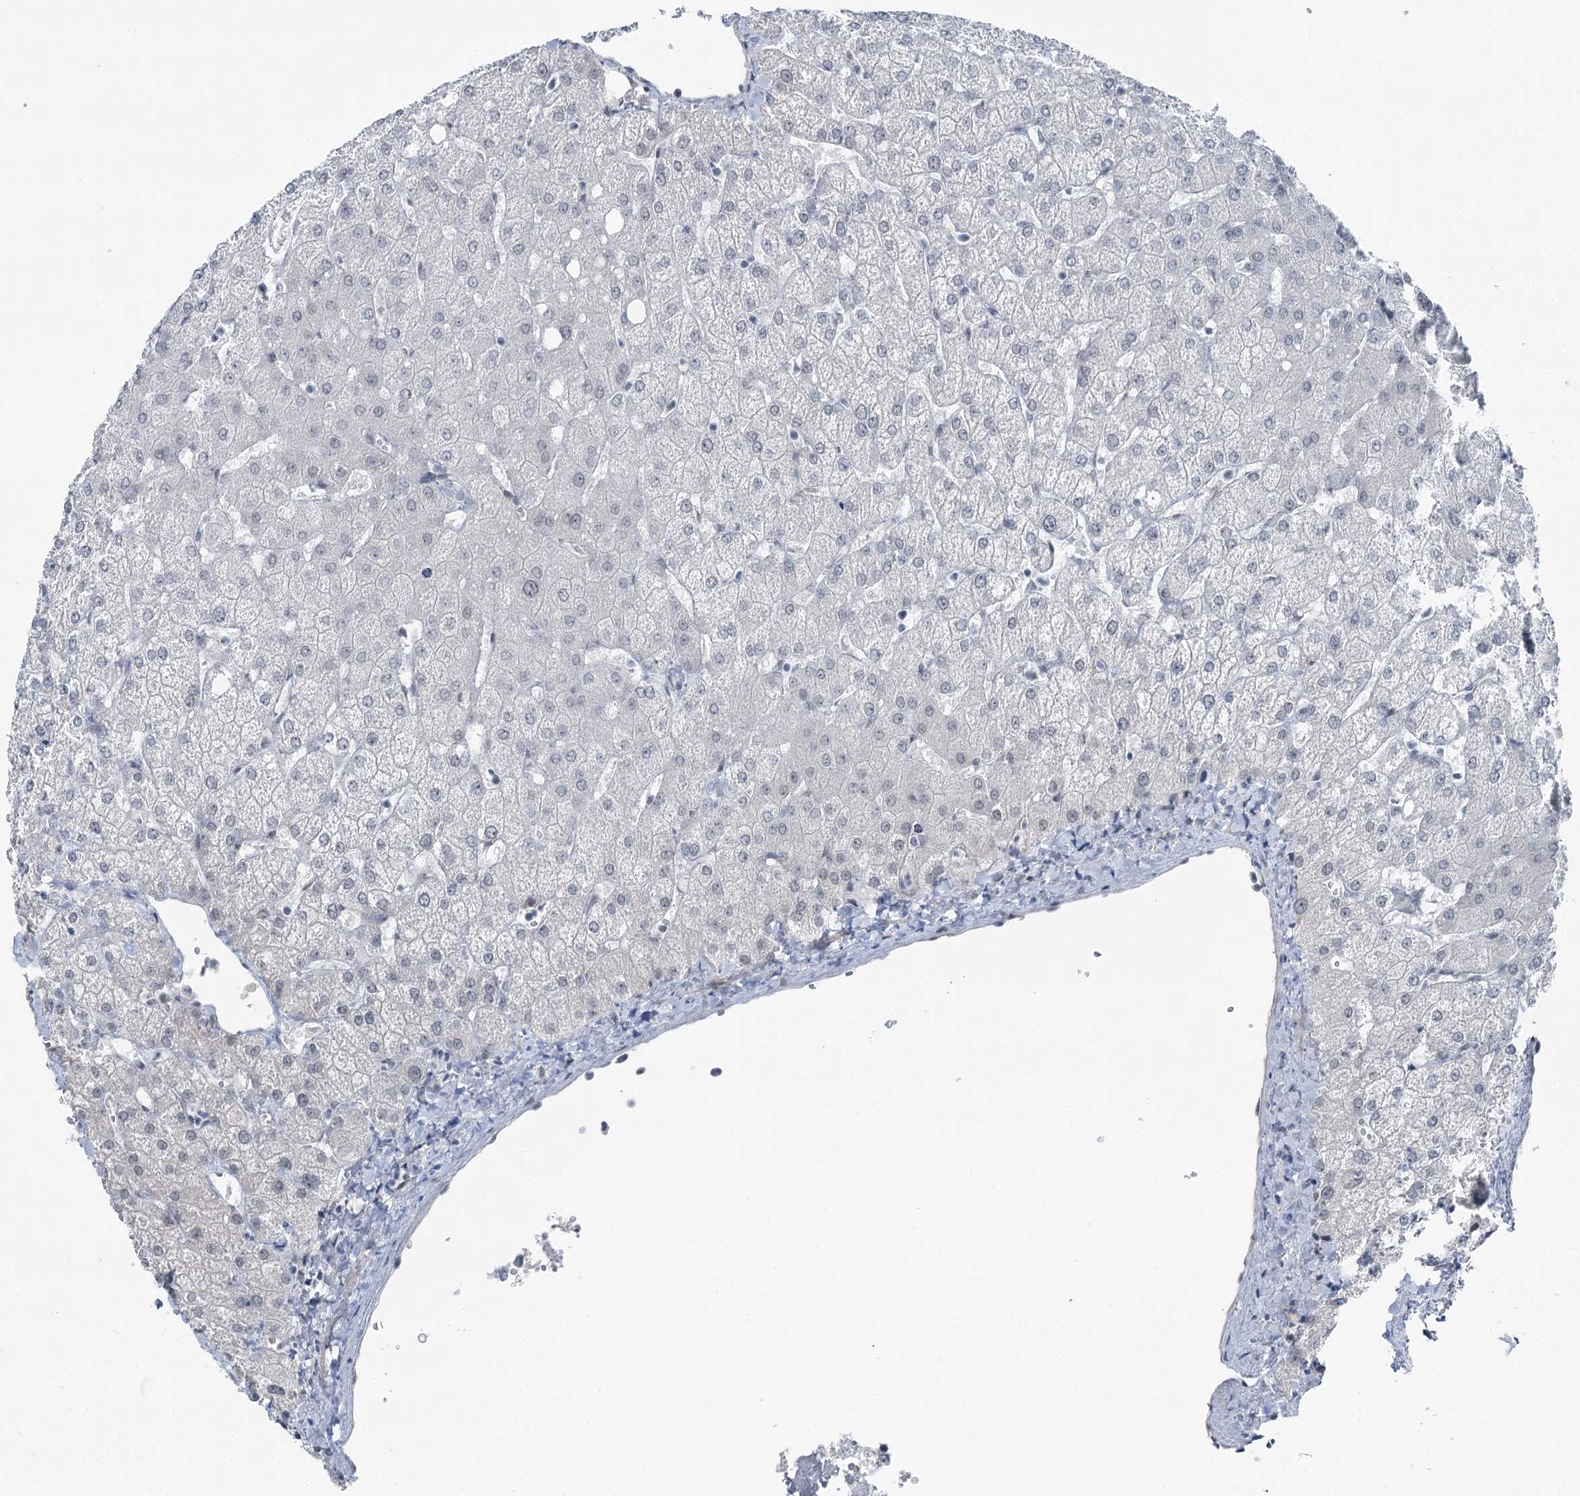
{"staining": {"intensity": "negative", "quantity": "none", "location": "none"}, "tissue": "liver", "cell_type": "Cholangiocytes", "image_type": "normal", "snomed": [{"axis": "morphology", "description": "Normal tissue, NOS"}, {"axis": "topography", "description": "Liver"}], "caption": "DAB (3,3'-diaminobenzidine) immunohistochemical staining of unremarkable liver displays no significant expression in cholangiocytes.", "gene": "STEEP1", "patient": {"sex": "female", "age": 54}}